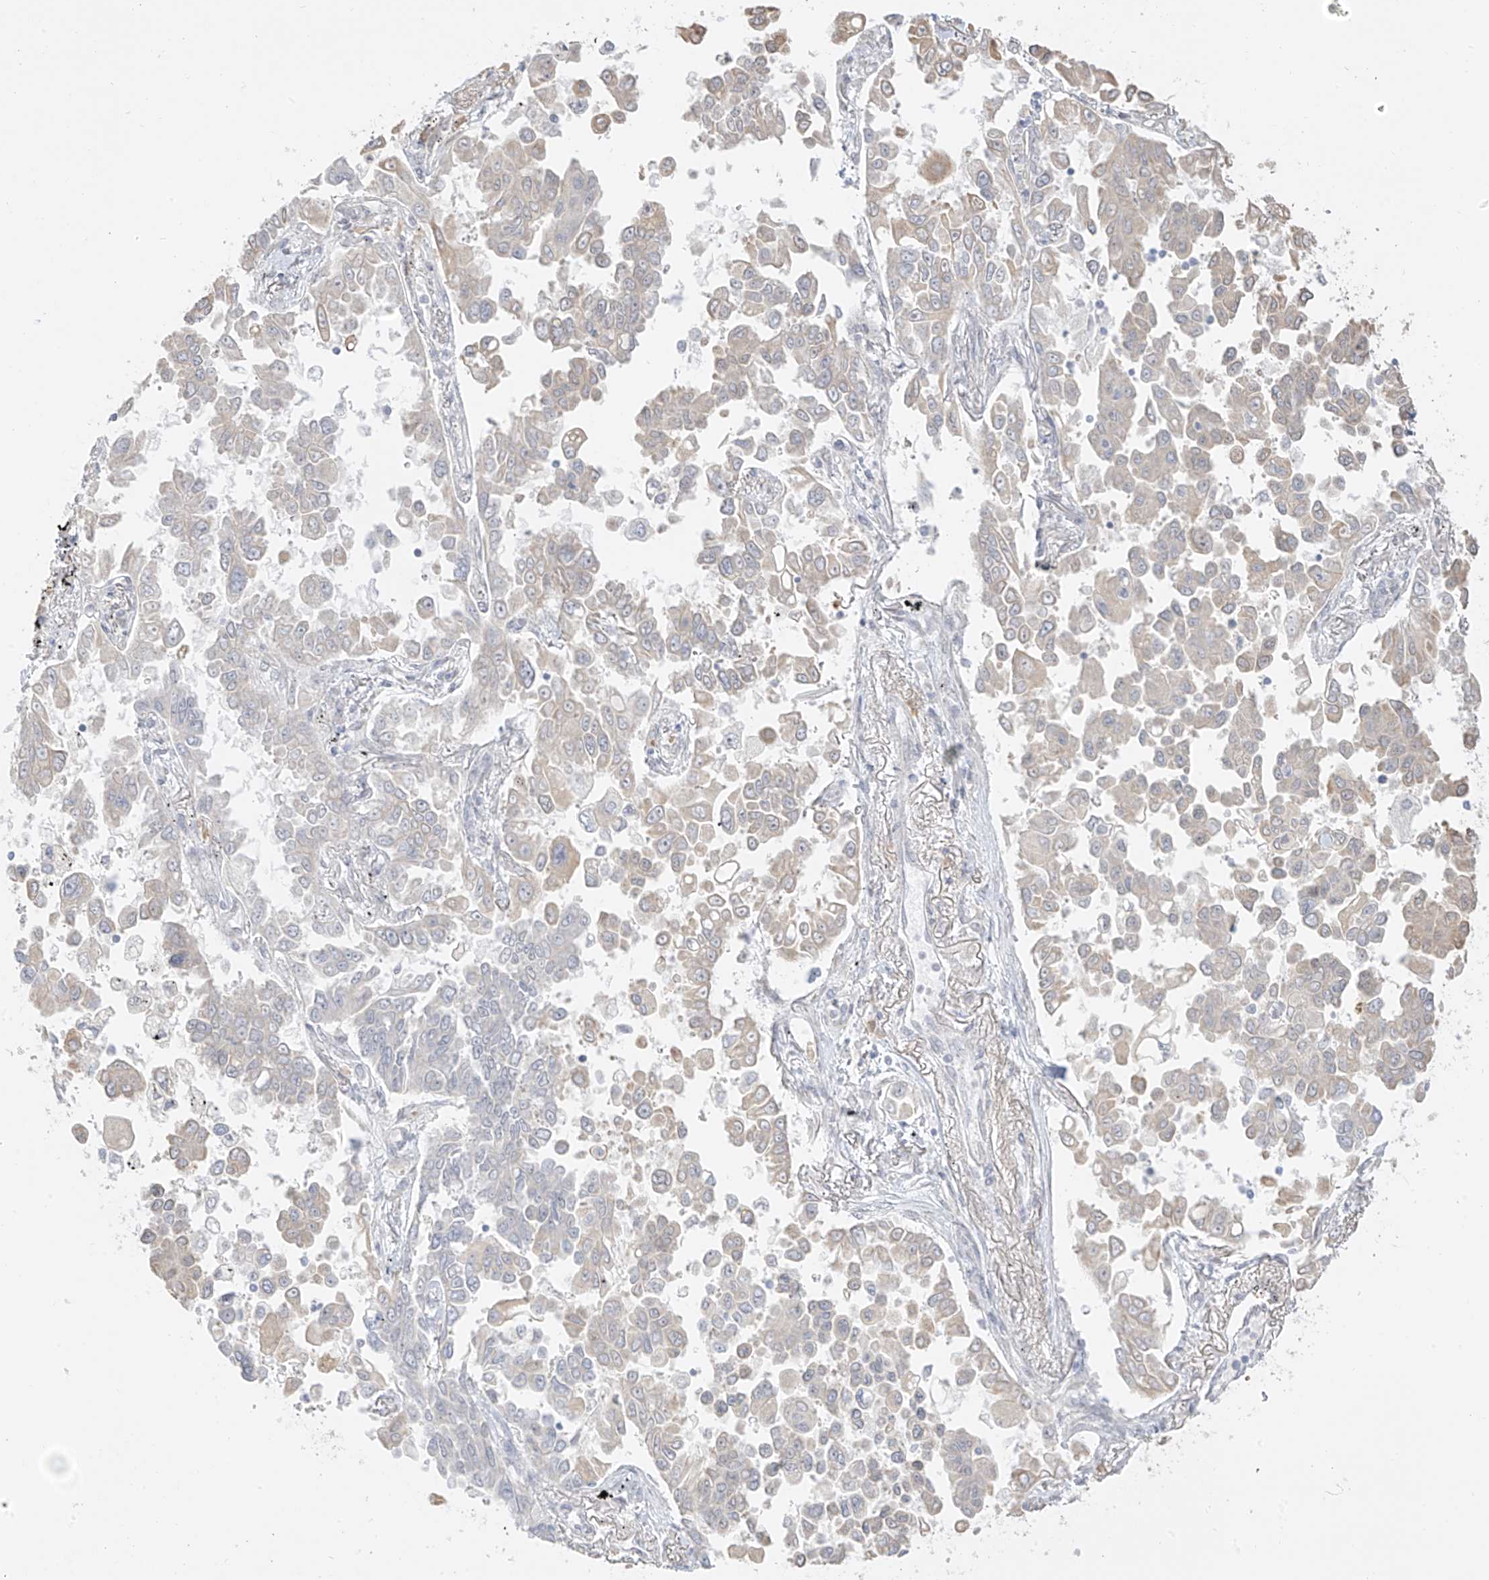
{"staining": {"intensity": "weak", "quantity": "<25%", "location": "cytoplasmic/membranous"}, "tissue": "lung cancer", "cell_type": "Tumor cells", "image_type": "cancer", "snomed": [{"axis": "morphology", "description": "Adenocarcinoma, NOS"}, {"axis": "topography", "description": "Lung"}], "caption": "An image of human lung cancer is negative for staining in tumor cells. The staining was performed using DAB (3,3'-diaminobenzidine) to visualize the protein expression in brown, while the nuclei were stained in blue with hematoxylin (Magnification: 20x).", "gene": "DCDC2", "patient": {"sex": "female", "age": 67}}